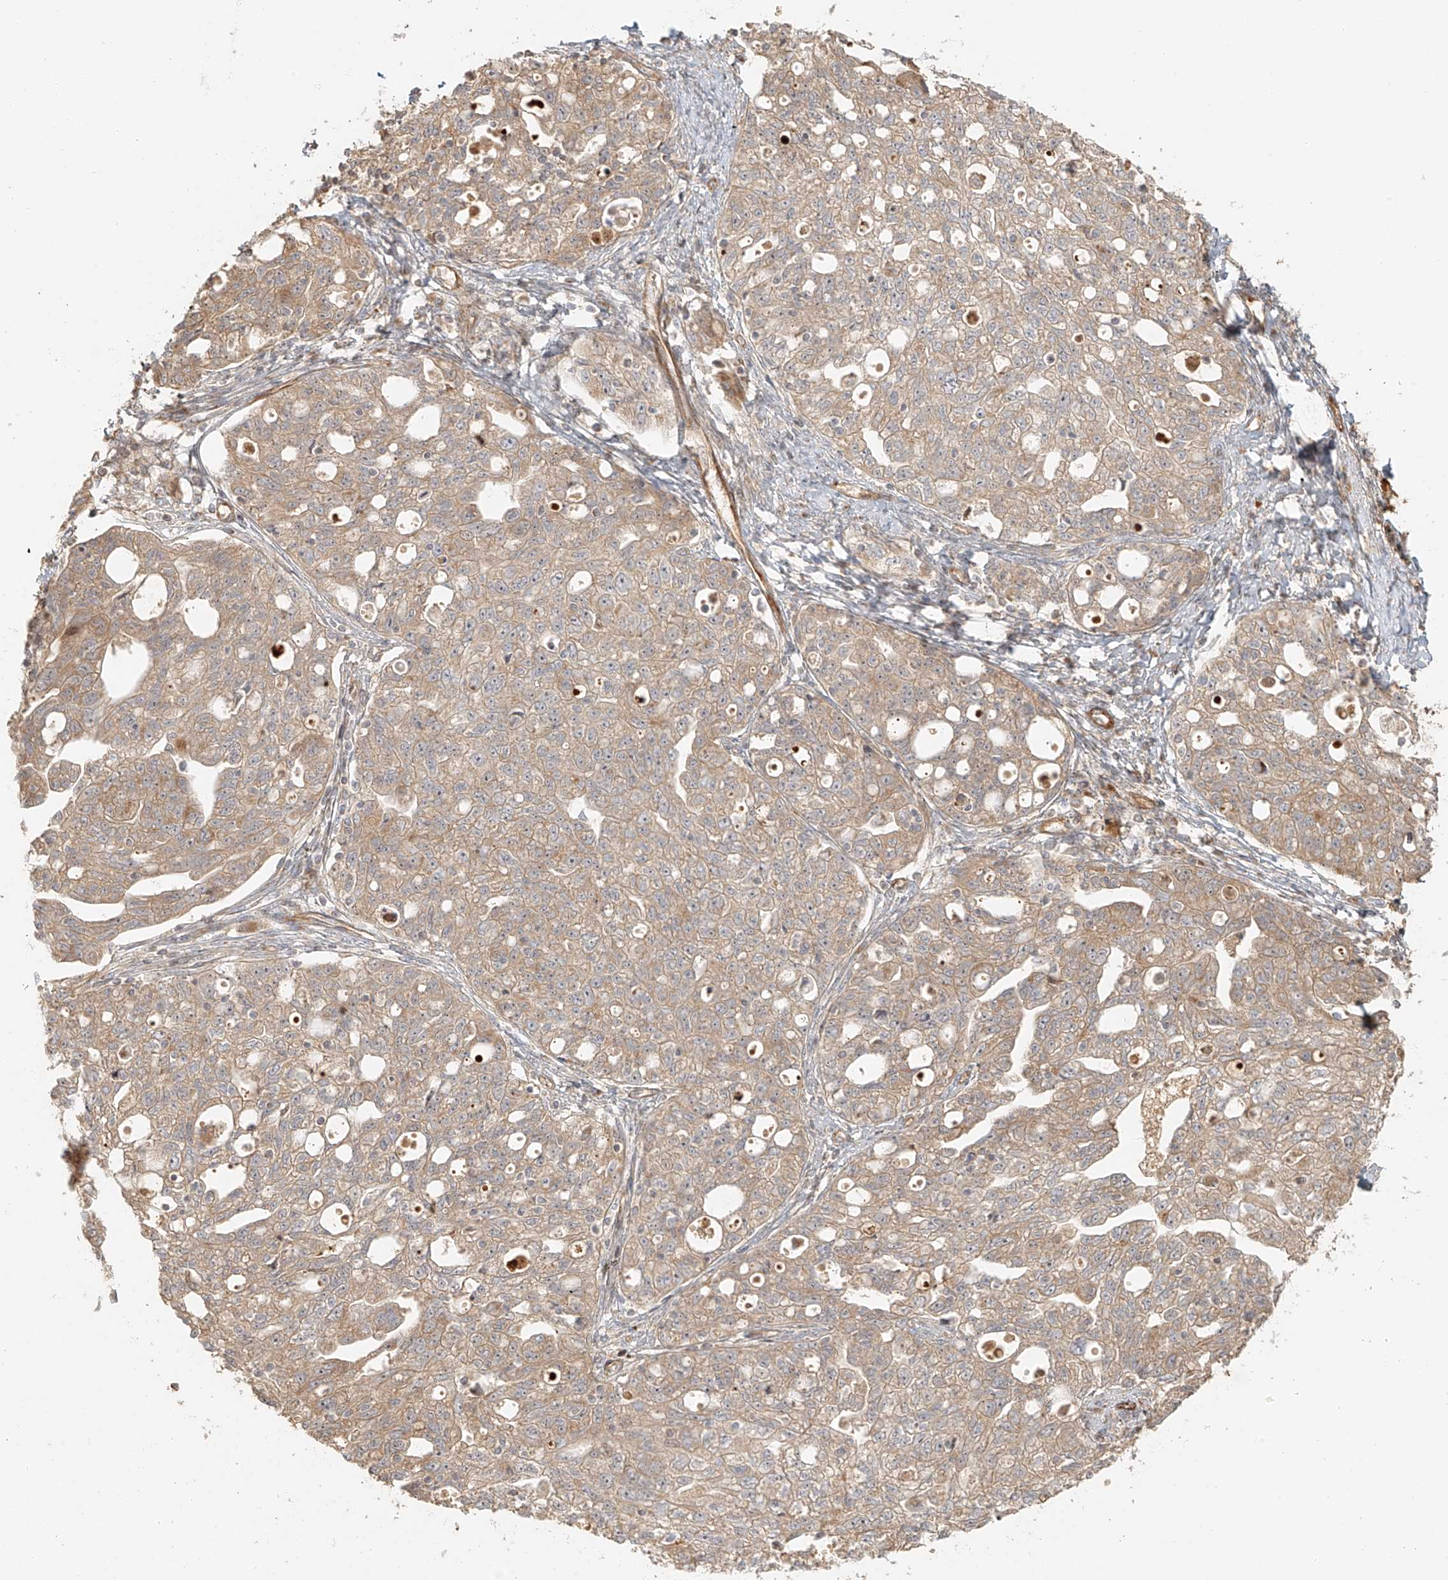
{"staining": {"intensity": "moderate", "quantity": ">75%", "location": "cytoplasmic/membranous"}, "tissue": "ovarian cancer", "cell_type": "Tumor cells", "image_type": "cancer", "snomed": [{"axis": "morphology", "description": "Carcinoma, NOS"}, {"axis": "morphology", "description": "Cystadenocarcinoma, serous, NOS"}, {"axis": "topography", "description": "Ovary"}], "caption": "Immunohistochemistry staining of ovarian cancer (carcinoma), which shows medium levels of moderate cytoplasmic/membranous expression in approximately >75% of tumor cells indicating moderate cytoplasmic/membranous protein positivity. The staining was performed using DAB (3,3'-diaminobenzidine) (brown) for protein detection and nuclei were counterstained in hematoxylin (blue).", "gene": "MIPEP", "patient": {"sex": "female", "age": 69}}